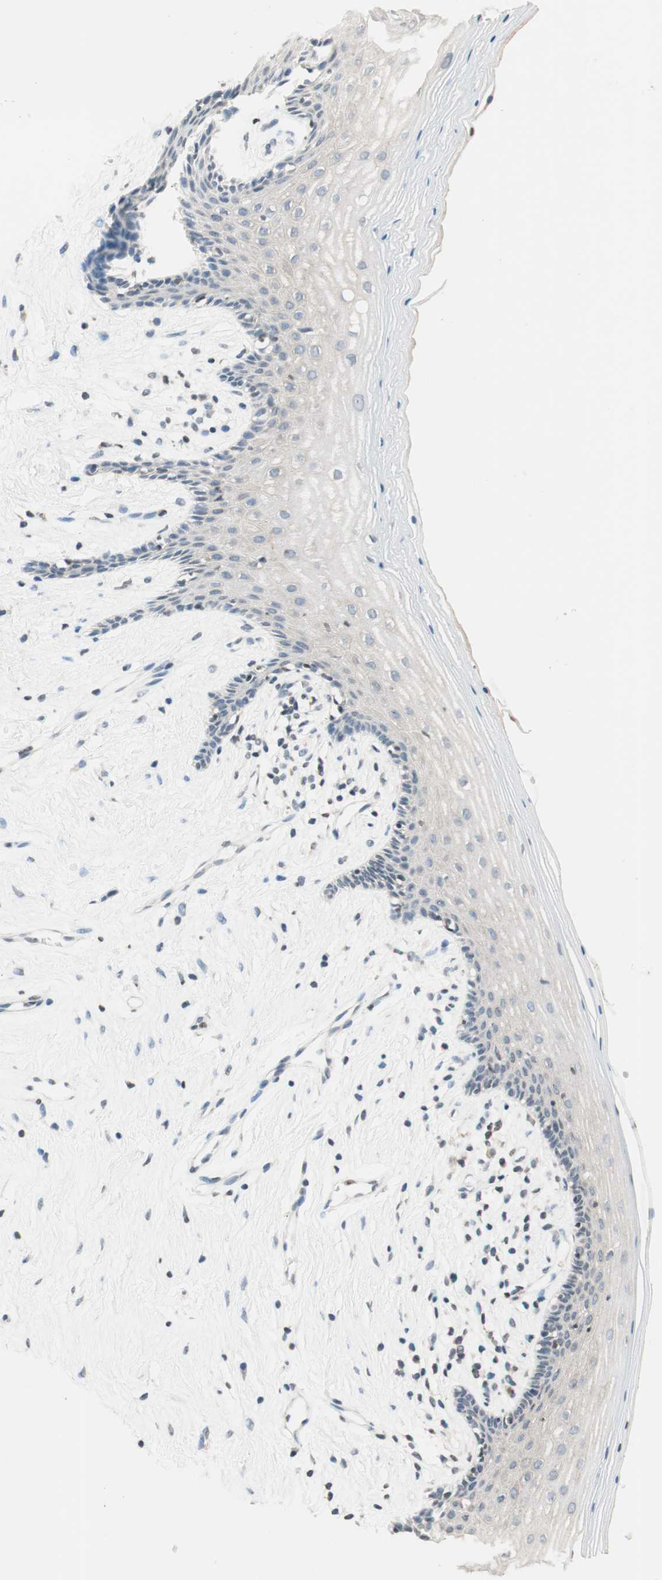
{"staining": {"intensity": "negative", "quantity": "none", "location": "none"}, "tissue": "vagina", "cell_type": "Squamous epithelial cells", "image_type": "normal", "snomed": [{"axis": "morphology", "description": "Normal tissue, NOS"}, {"axis": "topography", "description": "Vagina"}], "caption": "High magnification brightfield microscopy of normal vagina stained with DAB (brown) and counterstained with hematoxylin (blue): squamous epithelial cells show no significant positivity. The staining was performed using DAB (3,3'-diaminobenzidine) to visualize the protein expression in brown, while the nuclei were stained in blue with hematoxylin (Magnification: 20x).", "gene": "WIPF1", "patient": {"sex": "female", "age": 44}}